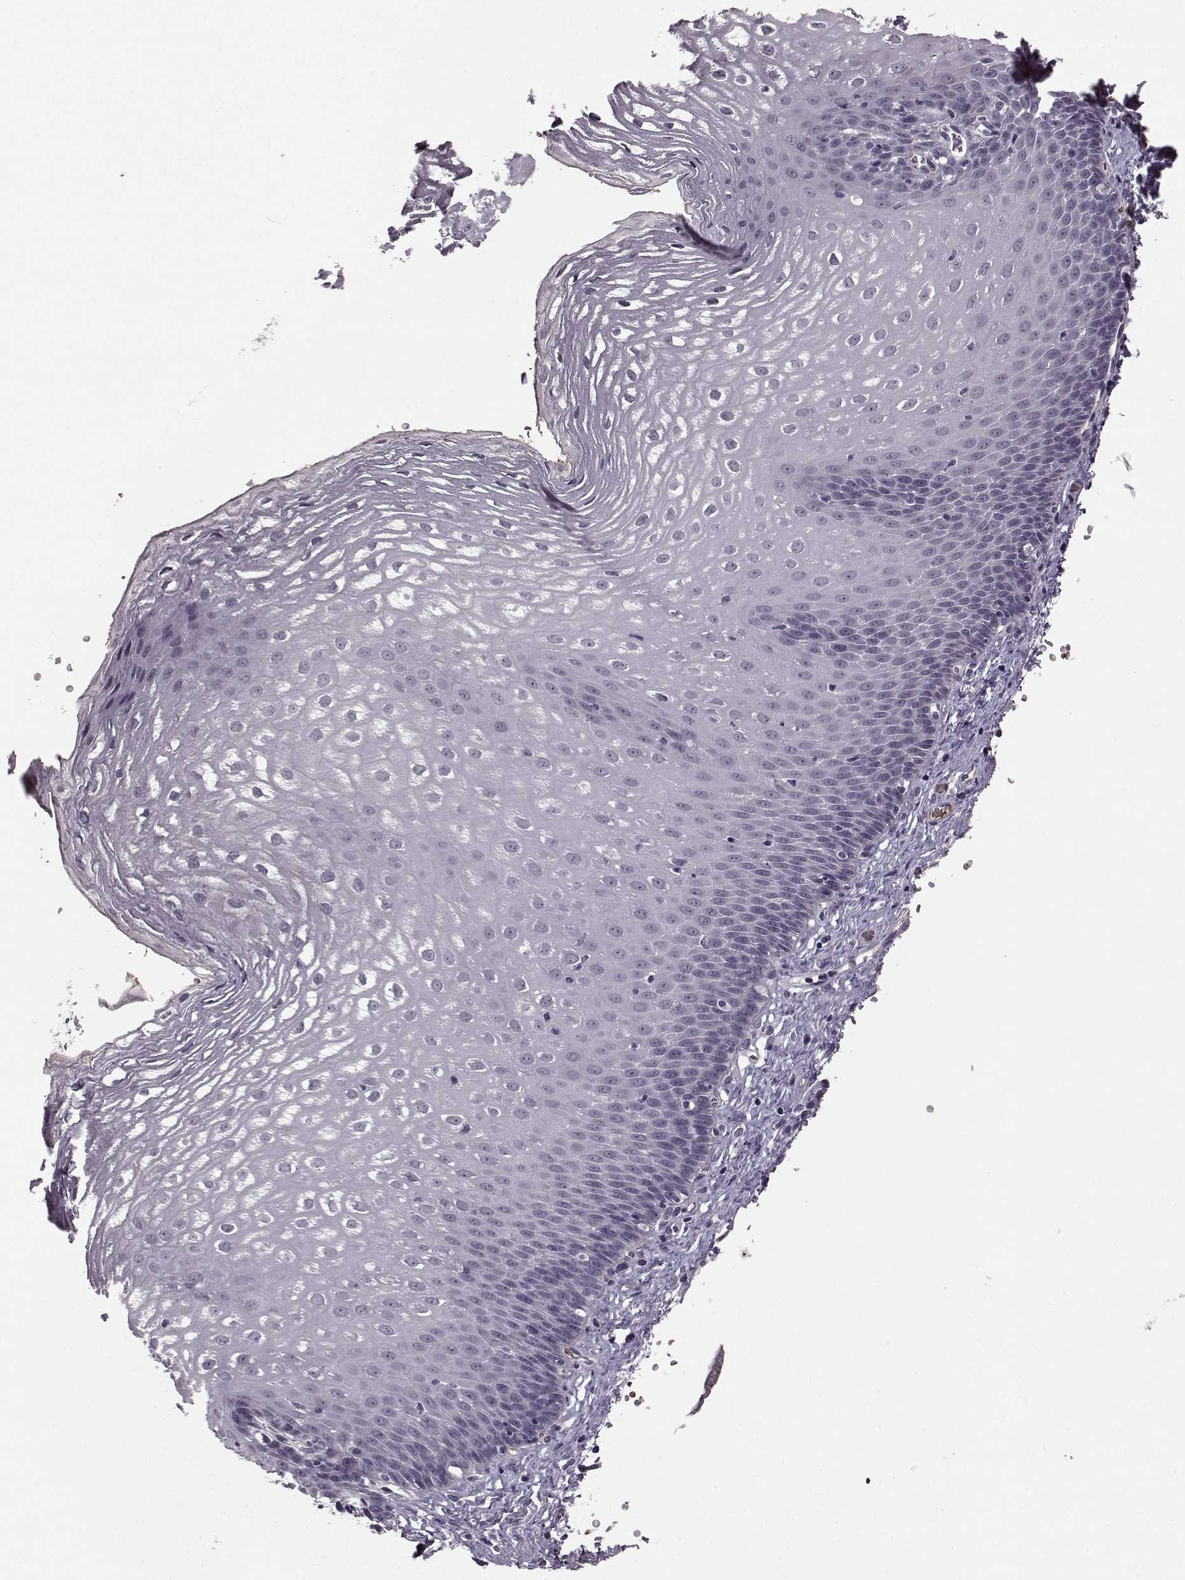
{"staining": {"intensity": "negative", "quantity": "none", "location": "none"}, "tissue": "esophagus", "cell_type": "Squamous epithelial cells", "image_type": "normal", "snomed": [{"axis": "morphology", "description": "Normal tissue, NOS"}, {"axis": "topography", "description": "Esophagus"}], "caption": "Squamous epithelial cells are negative for brown protein staining in normal esophagus. (Immunohistochemistry (ihc), brightfield microscopy, high magnification).", "gene": "PROP1", "patient": {"sex": "male", "age": 72}}